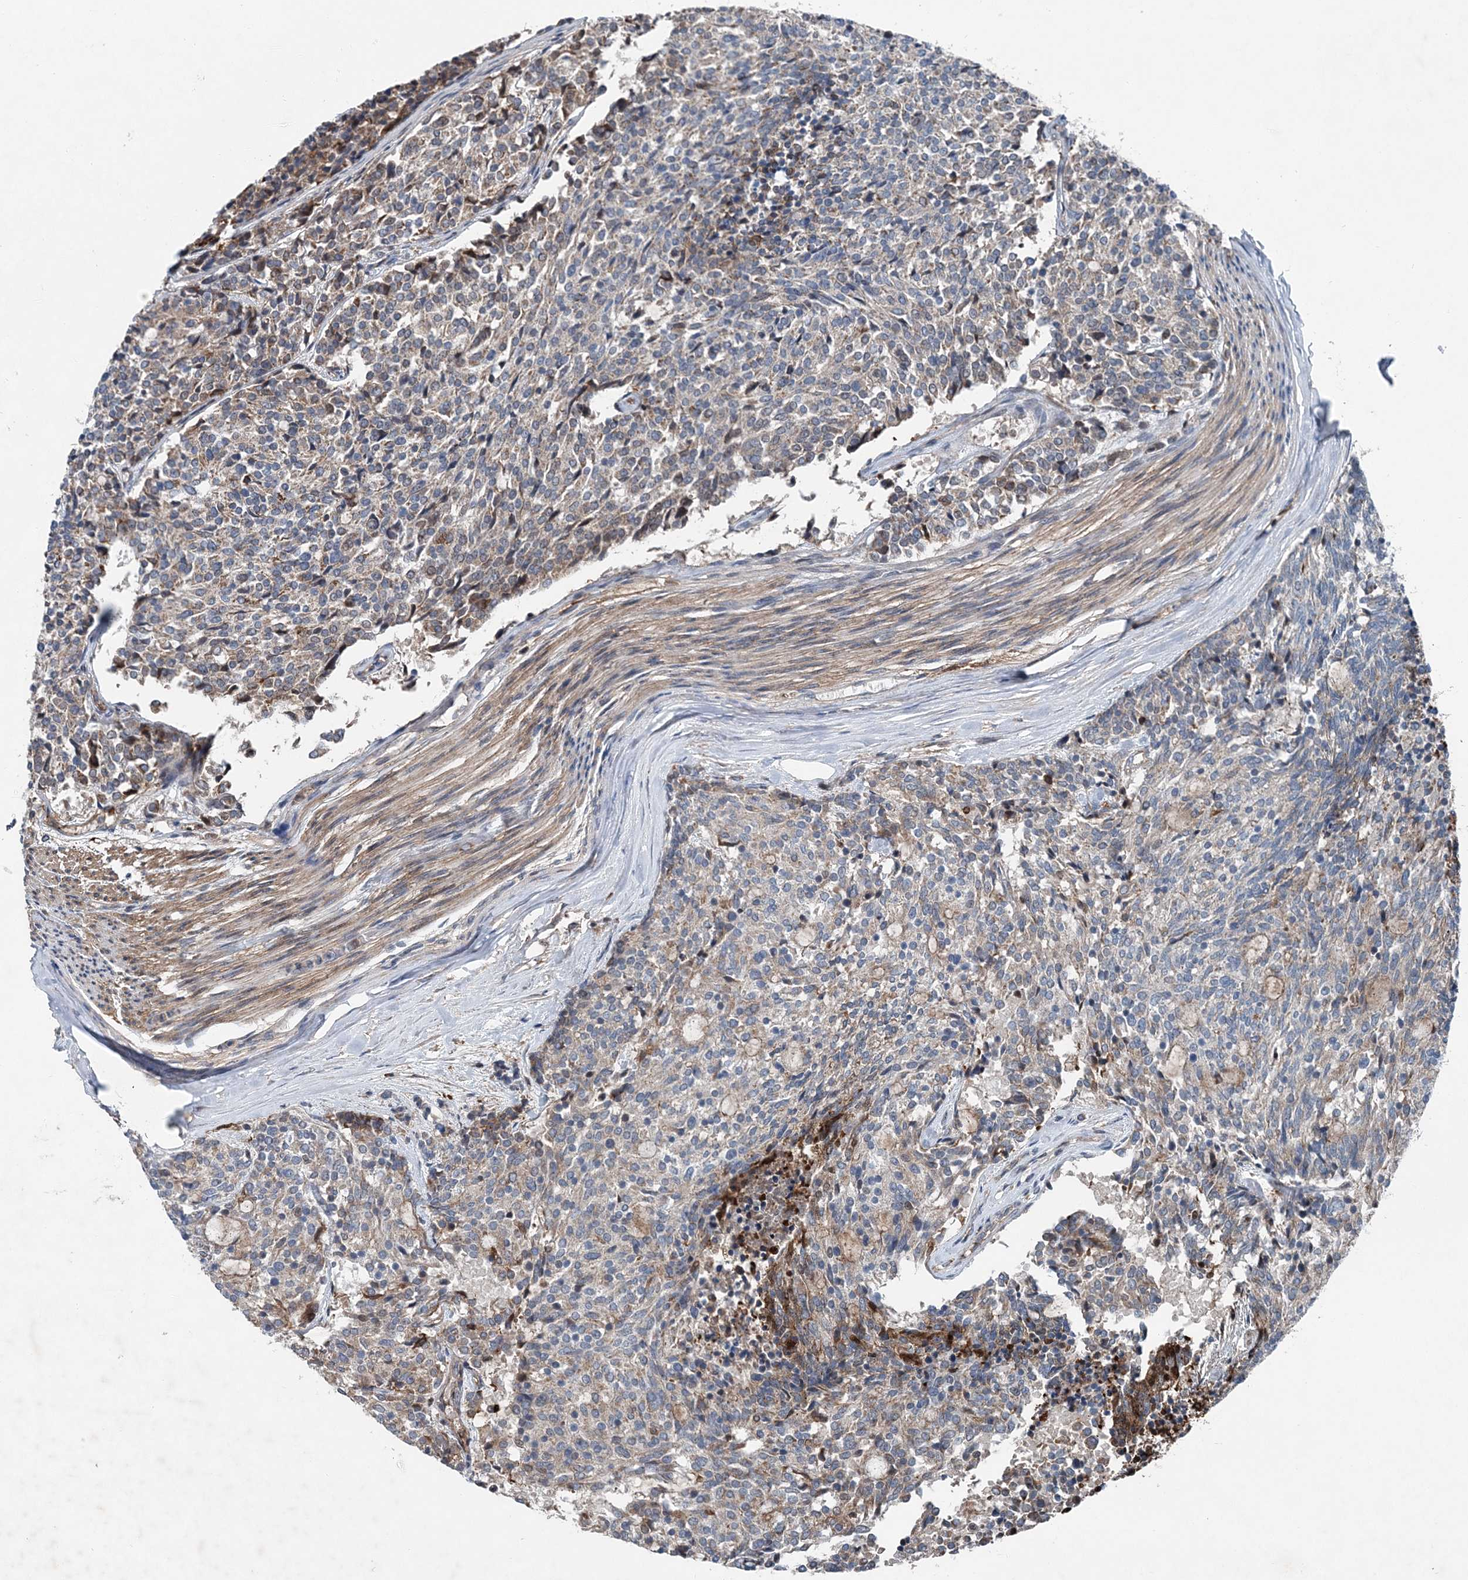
{"staining": {"intensity": "weak", "quantity": "25%-75%", "location": "cytoplasmic/membranous"}, "tissue": "carcinoid", "cell_type": "Tumor cells", "image_type": "cancer", "snomed": [{"axis": "morphology", "description": "Carcinoid, malignant, NOS"}, {"axis": "topography", "description": "Pancreas"}], "caption": "This photomicrograph demonstrates carcinoid stained with immunohistochemistry (IHC) to label a protein in brown. The cytoplasmic/membranous of tumor cells show weak positivity for the protein. Nuclei are counter-stained blue.", "gene": "SPOPL", "patient": {"sex": "female", "age": 54}}